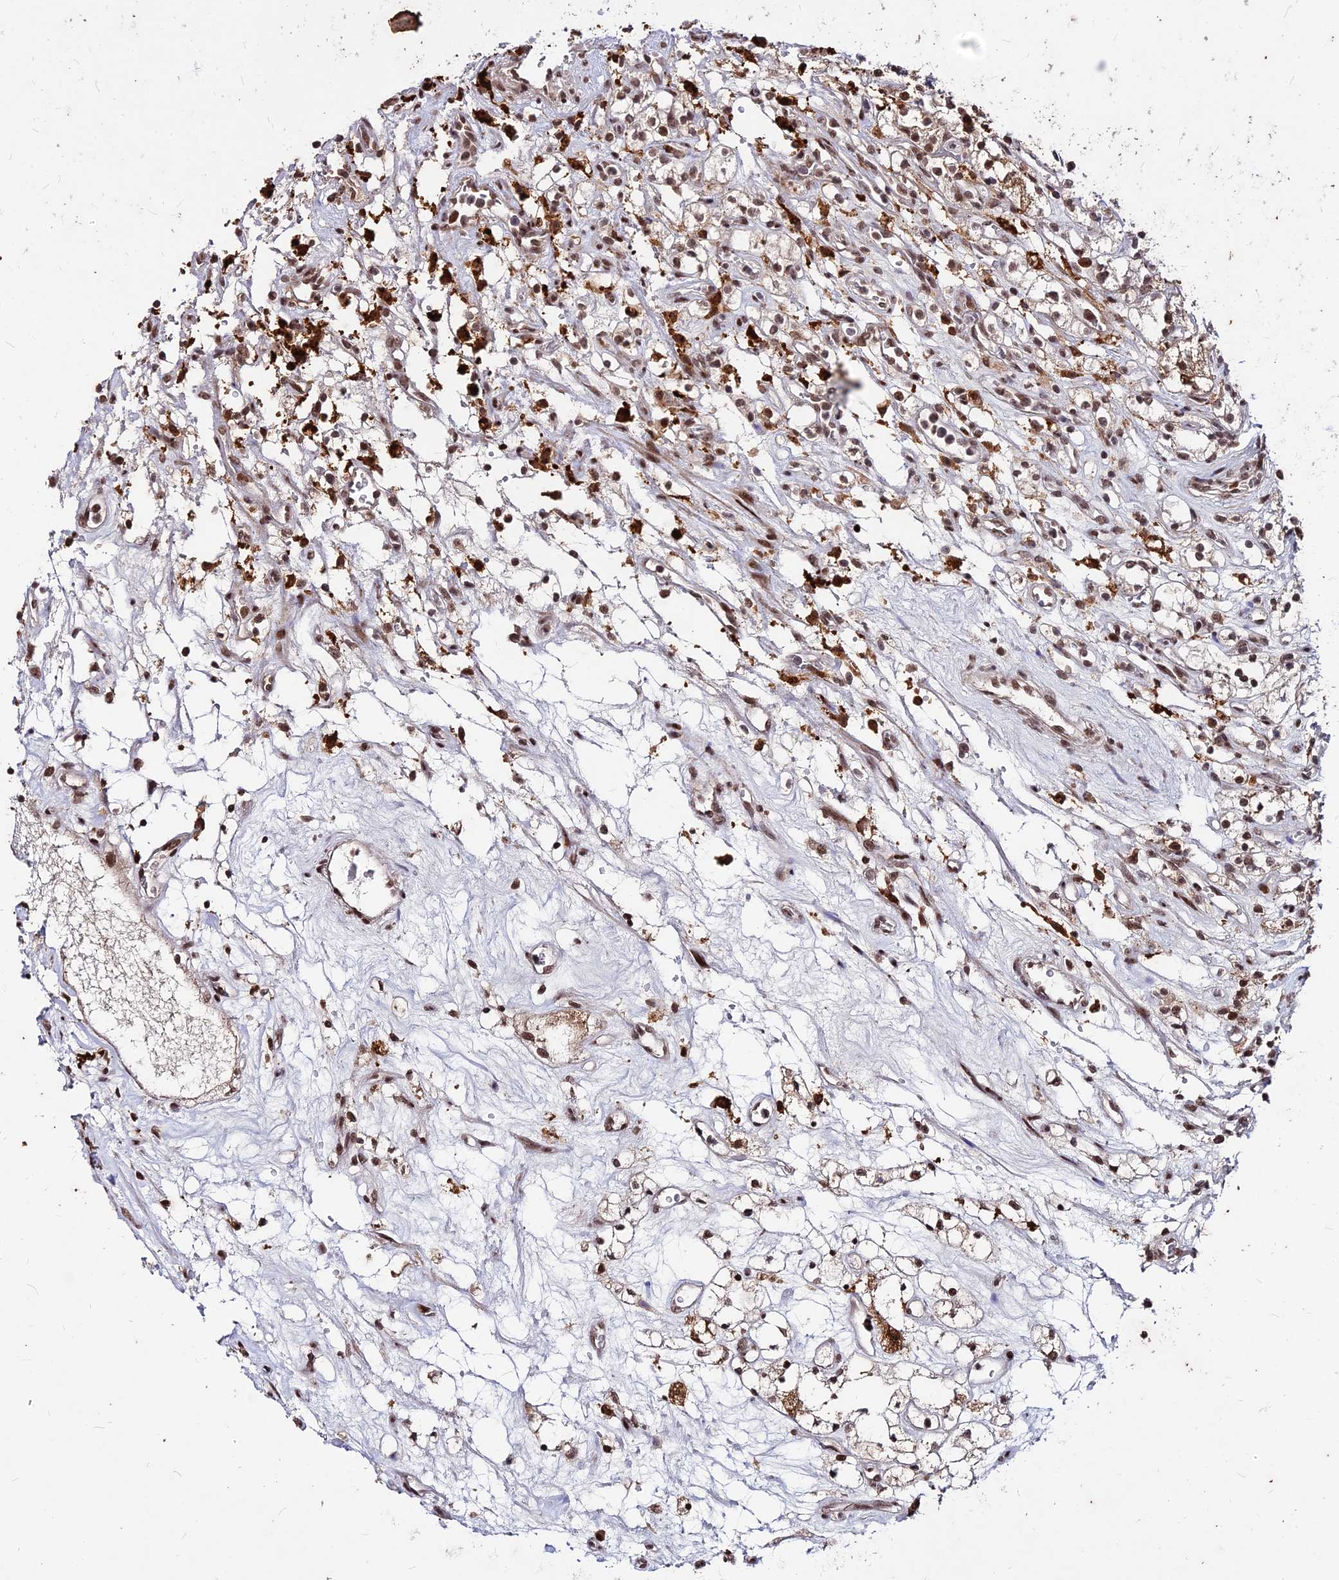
{"staining": {"intensity": "moderate", "quantity": ">75%", "location": "nuclear"}, "tissue": "renal cancer", "cell_type": "Tumor cells", "image_type": "cancer", "snomed": [{"axis": "morphology", "description": "Adenocarcinoma, NOS"}, {"axis": "topography", "description": "Kidney"}], "caption": "Renal adenocarcinoma stained with a protein marker displays moderate staining in tumor cells.", "gene": "ZBED4", "patient": {"sex": "female", "age": 69}}